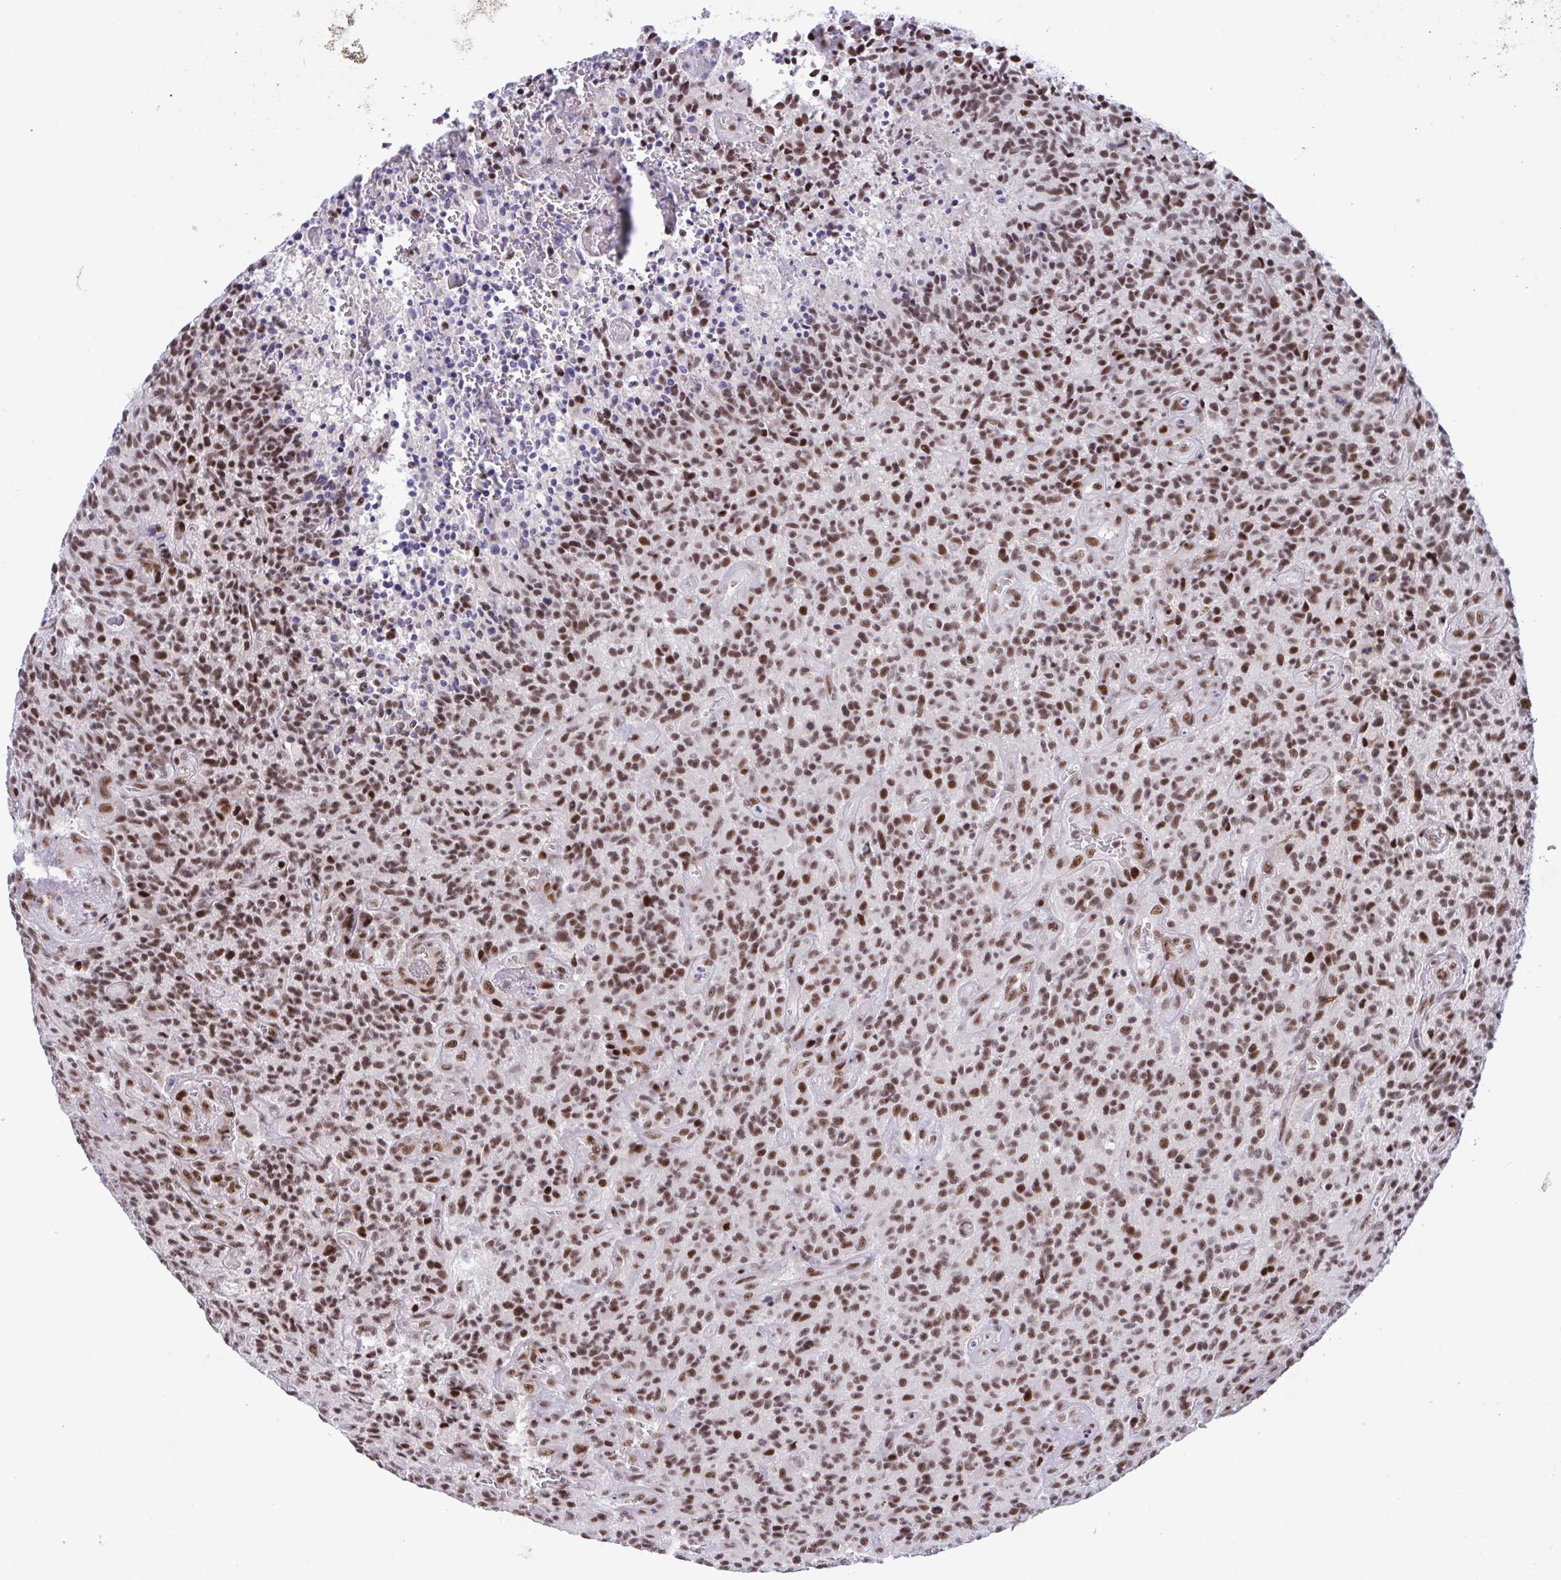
{"staining": {"intensity": "moderate", "quantity": ">75%", "location": "nuclear"}, "tissue": "glioma", "cell_type": "Tumor cells", "image_type": "cancer", "snomed": [{"axis": "morphology", "description": "Glioma, malignant, High grade"}, {"axis": "topography", "description": "Brain"}], "caption": "There is medium levels of moderate nuclear expression in tumor cells of malignant glioma (high-grade), as demonstrated by immunohistochemical staining (brown color).", "gene": "WBP11", "patient": {"sex": "male", "age": 76}}